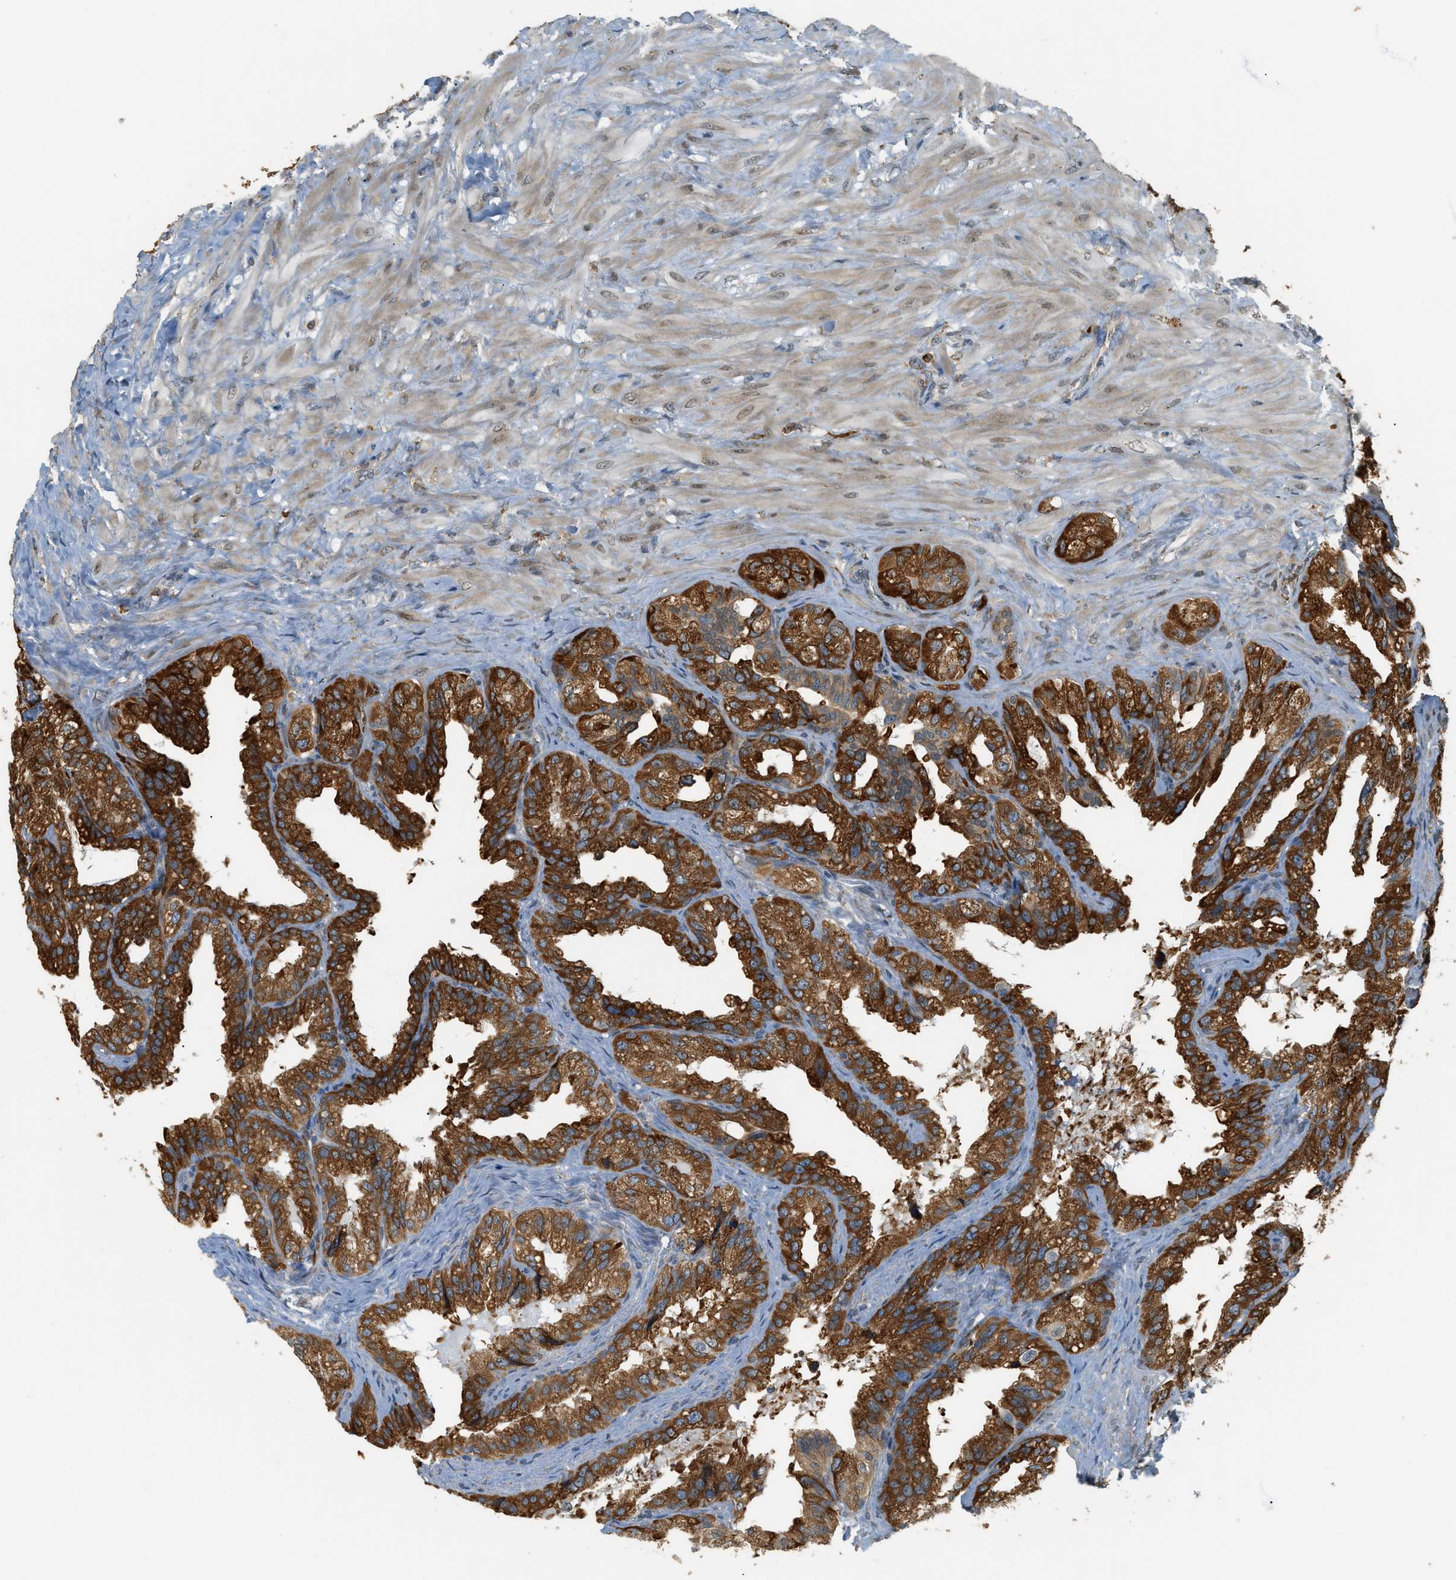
{"staining": {"intensity": "strong", "quantity": ">75%", "location": "cytoplasmic/membranous"}, "tissue": "seminal vesicle", "cell_type": "Glandular cells", "image_type": "normal", "snomed": [{"axis": "morphology", "description": "Normal tissue, NOS"}, {"axis": "topography", "description": "Seminal veicle"}], "caption": "This is a photomicrograph of IHC staining of unremarkable seminal vesicle, which shows strong expression in the cytoplasmic/membranous of glandular cells.", "gene": "SEMA4D", "patient": {"sex": "male", "age": 68}}